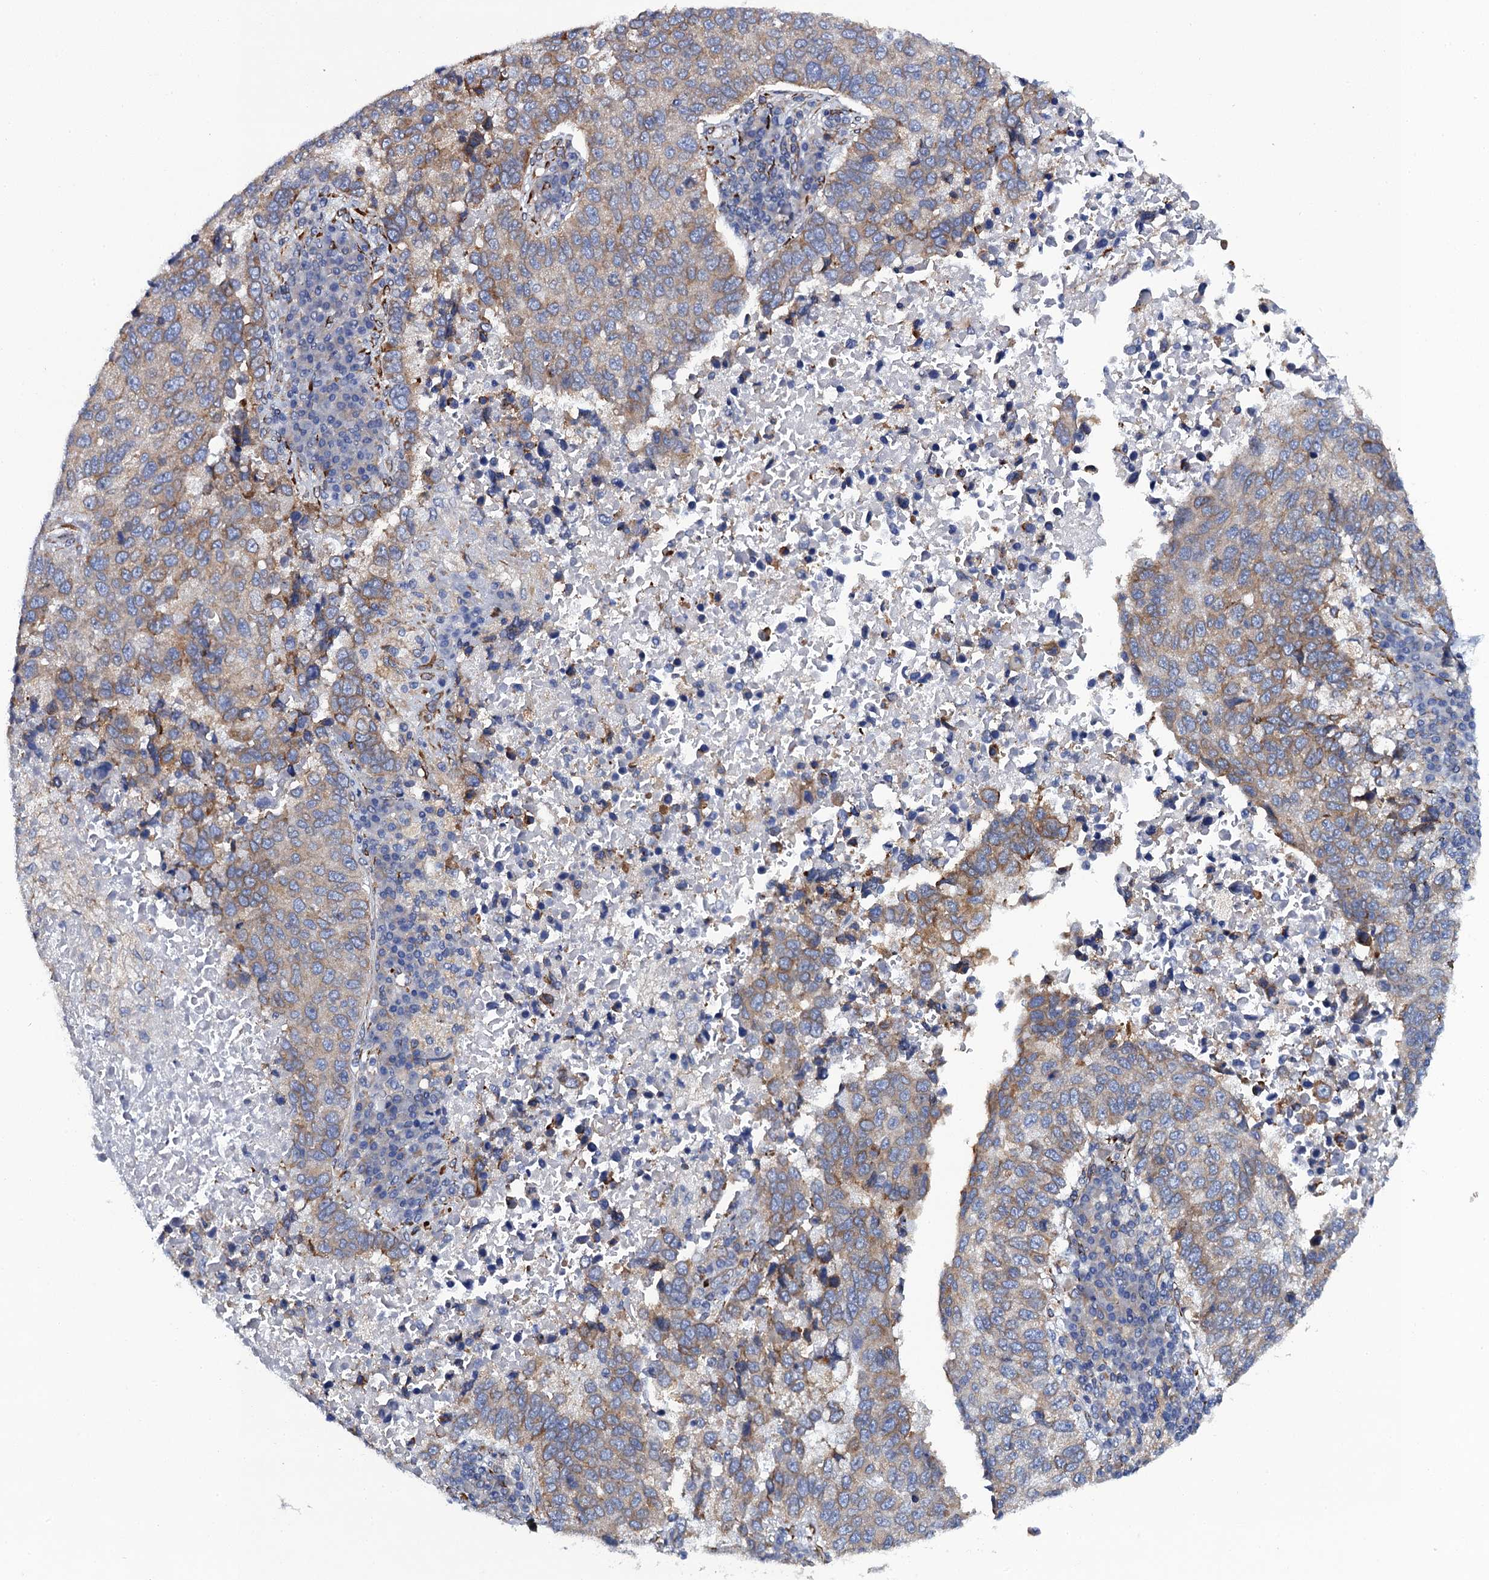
{"staining": {"intensity": "moderate", "quantity": ">75%", "location": "cytoplasmic/membranous"}, "tissue": "lung cancer", "cell_type": "Tumor cells", "image_type": "cancer", "snomed": [{"axis": "morphology", "description": "Squamous cell carcinoma, NOS"}, {"axis": "topography", "description": "Lung"}], "caption": "IHC photomicrograph of neoplastic tissue: lung squamous cell carcinoma stained using IHC displays medium levels of moderate protein expression localized specifically in the cytoplasmic/membranous of tumor cells, appearing as a cytoplasmic/membranous brown color.", "gene": "POGLUT3", "patient": {"sex": "male", "age": 73}}